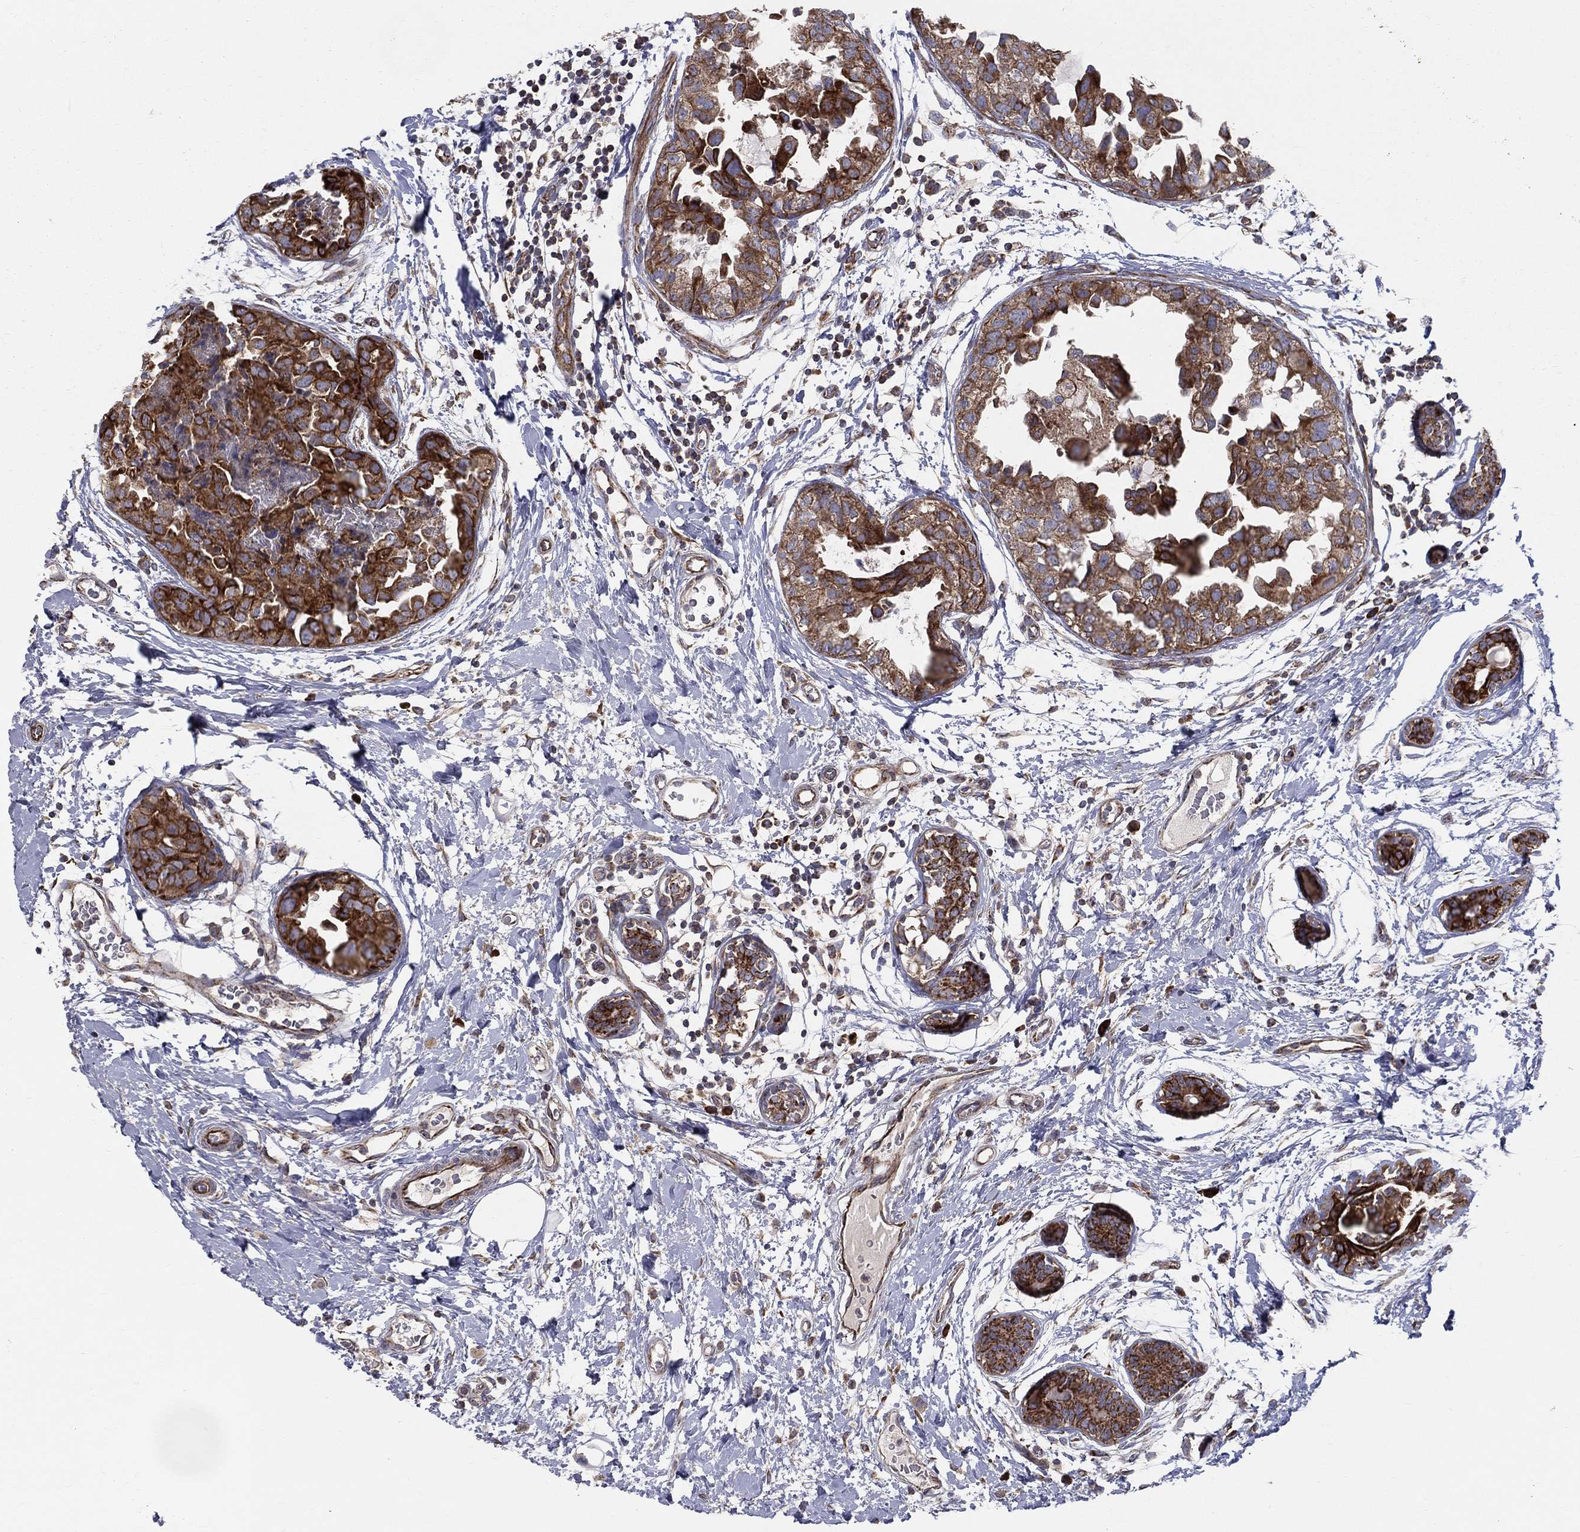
{"staining": {"intensity": "strong", "quantity": ">75%", "location": "cytoplasmic/membranous"}, "tissue": "breast cancer", "cell_type": "Tumor cells", "image_type": "cancer", "snomed": [{"axis": "morphology", "description": "Normal tissue, NOS"}, {"axis": "morphology", "description": "Duct carcinoma"}, {"axis": "topography", "description": "Breast"}], "caption": "Immunohistochemistry staining of invasive ductal carcinoma (breast), which demonstrates high levels of strong cytoplasmic/membranous staining in approximately >75% of tumor cells indicating strong cytoplasmic/membranous protein positivity. The staining was performed using DAB (brown) for protein detection and nuclei were counterstained in hematoxylin (blue).", "gene": "MIX23", "patient": {"sex": "female", "age": 40}}